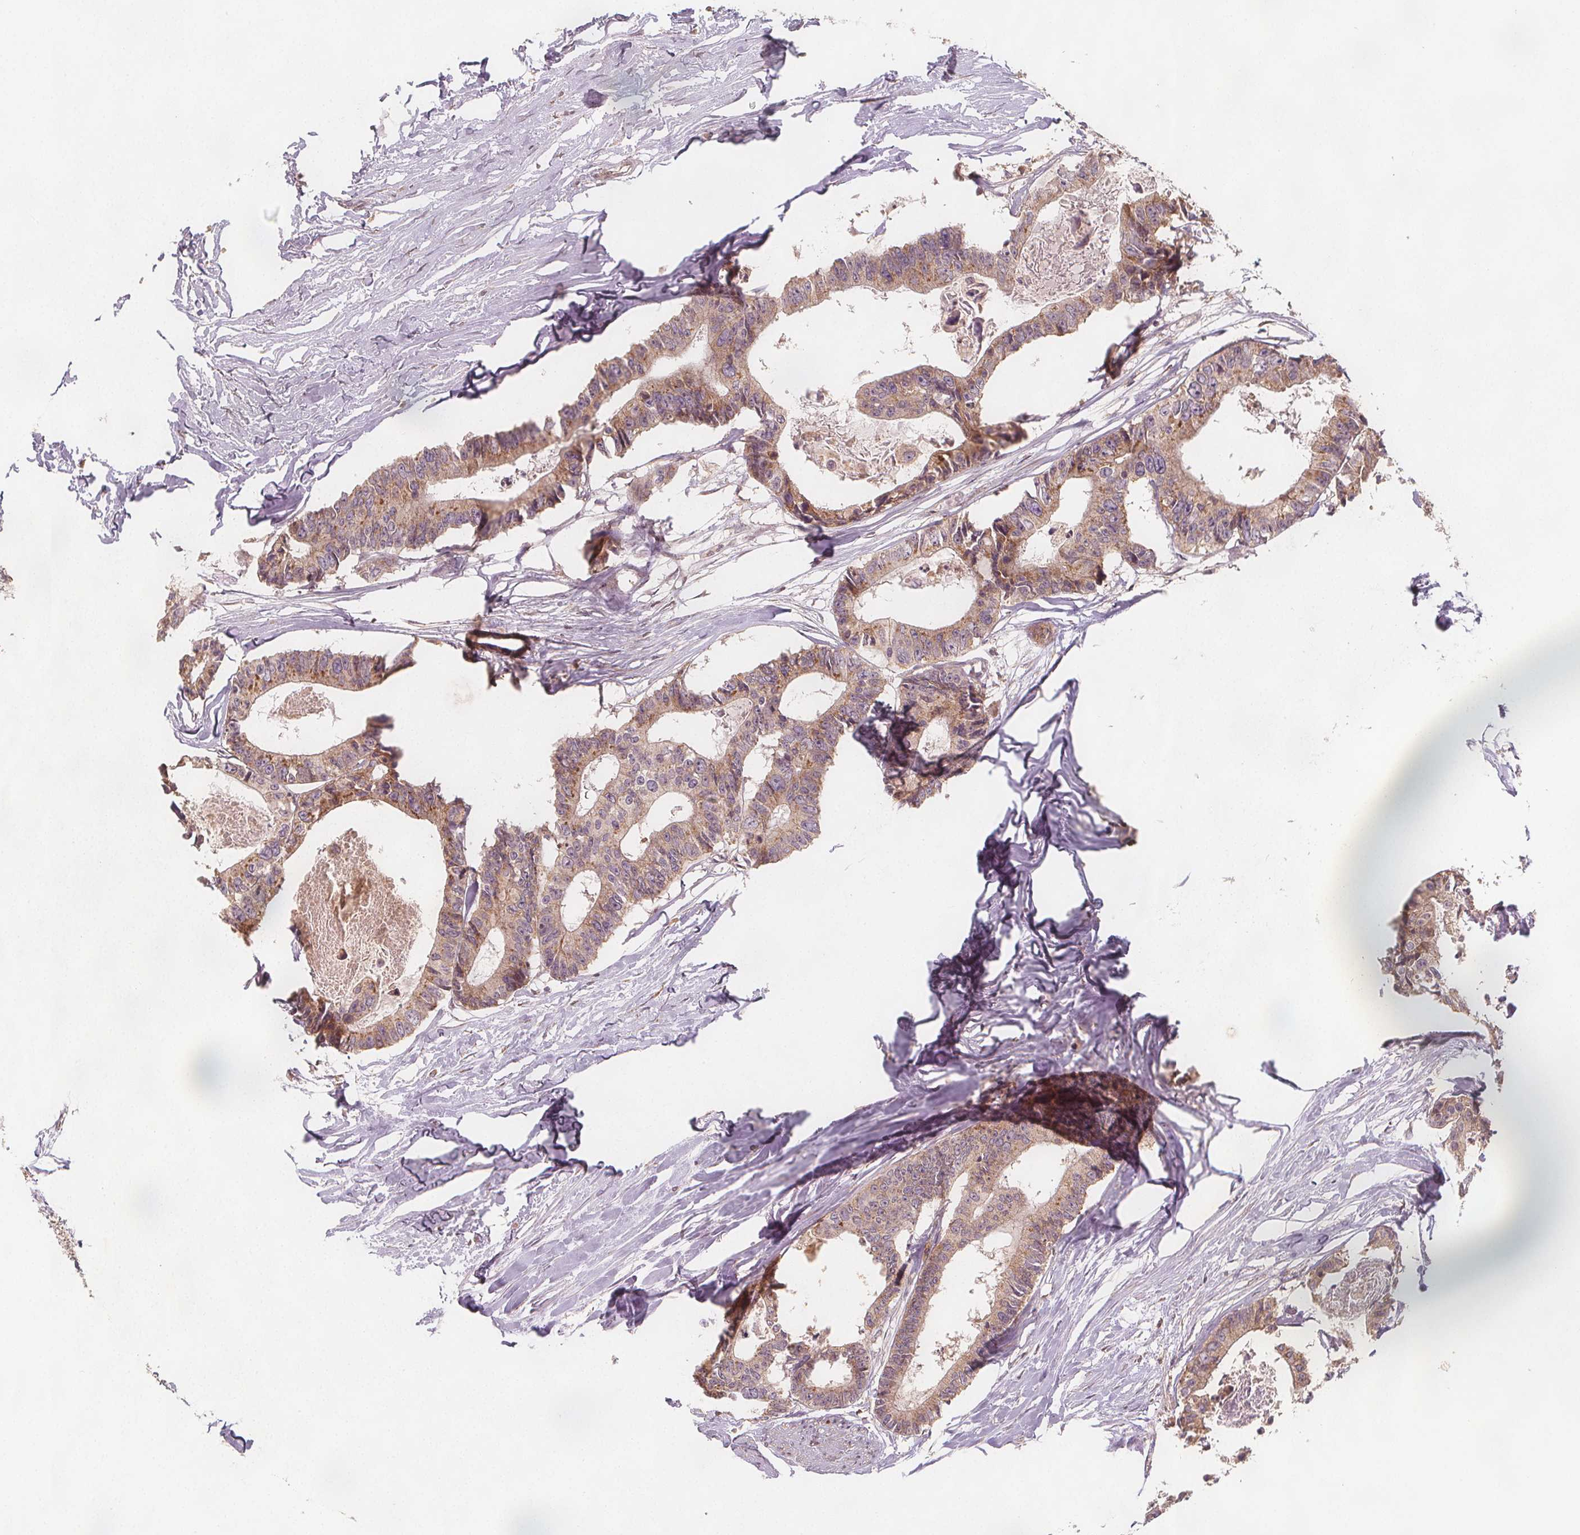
{"staining": {"intensity": "weak", "quantity": ">75%", "location": "cytoplasmic/membranous"}, "tissue": "colorectal cancer", "cell_type": "Tumor cells", "image_type": "cancer", "snomed": [{"axis": "morphology", "description": "Adenocarcinoma, NOS"}, {"axis": "topography", "description": "Rectum"}], "caption": "Colorectal cancer was stained to show a protein in brown. There is low levels of weak cytoplasmic/membranous staining in approximately >75% of tumor cells.", "gene": "NCSTN", "patient": {"sex": "male", "age": 57}}